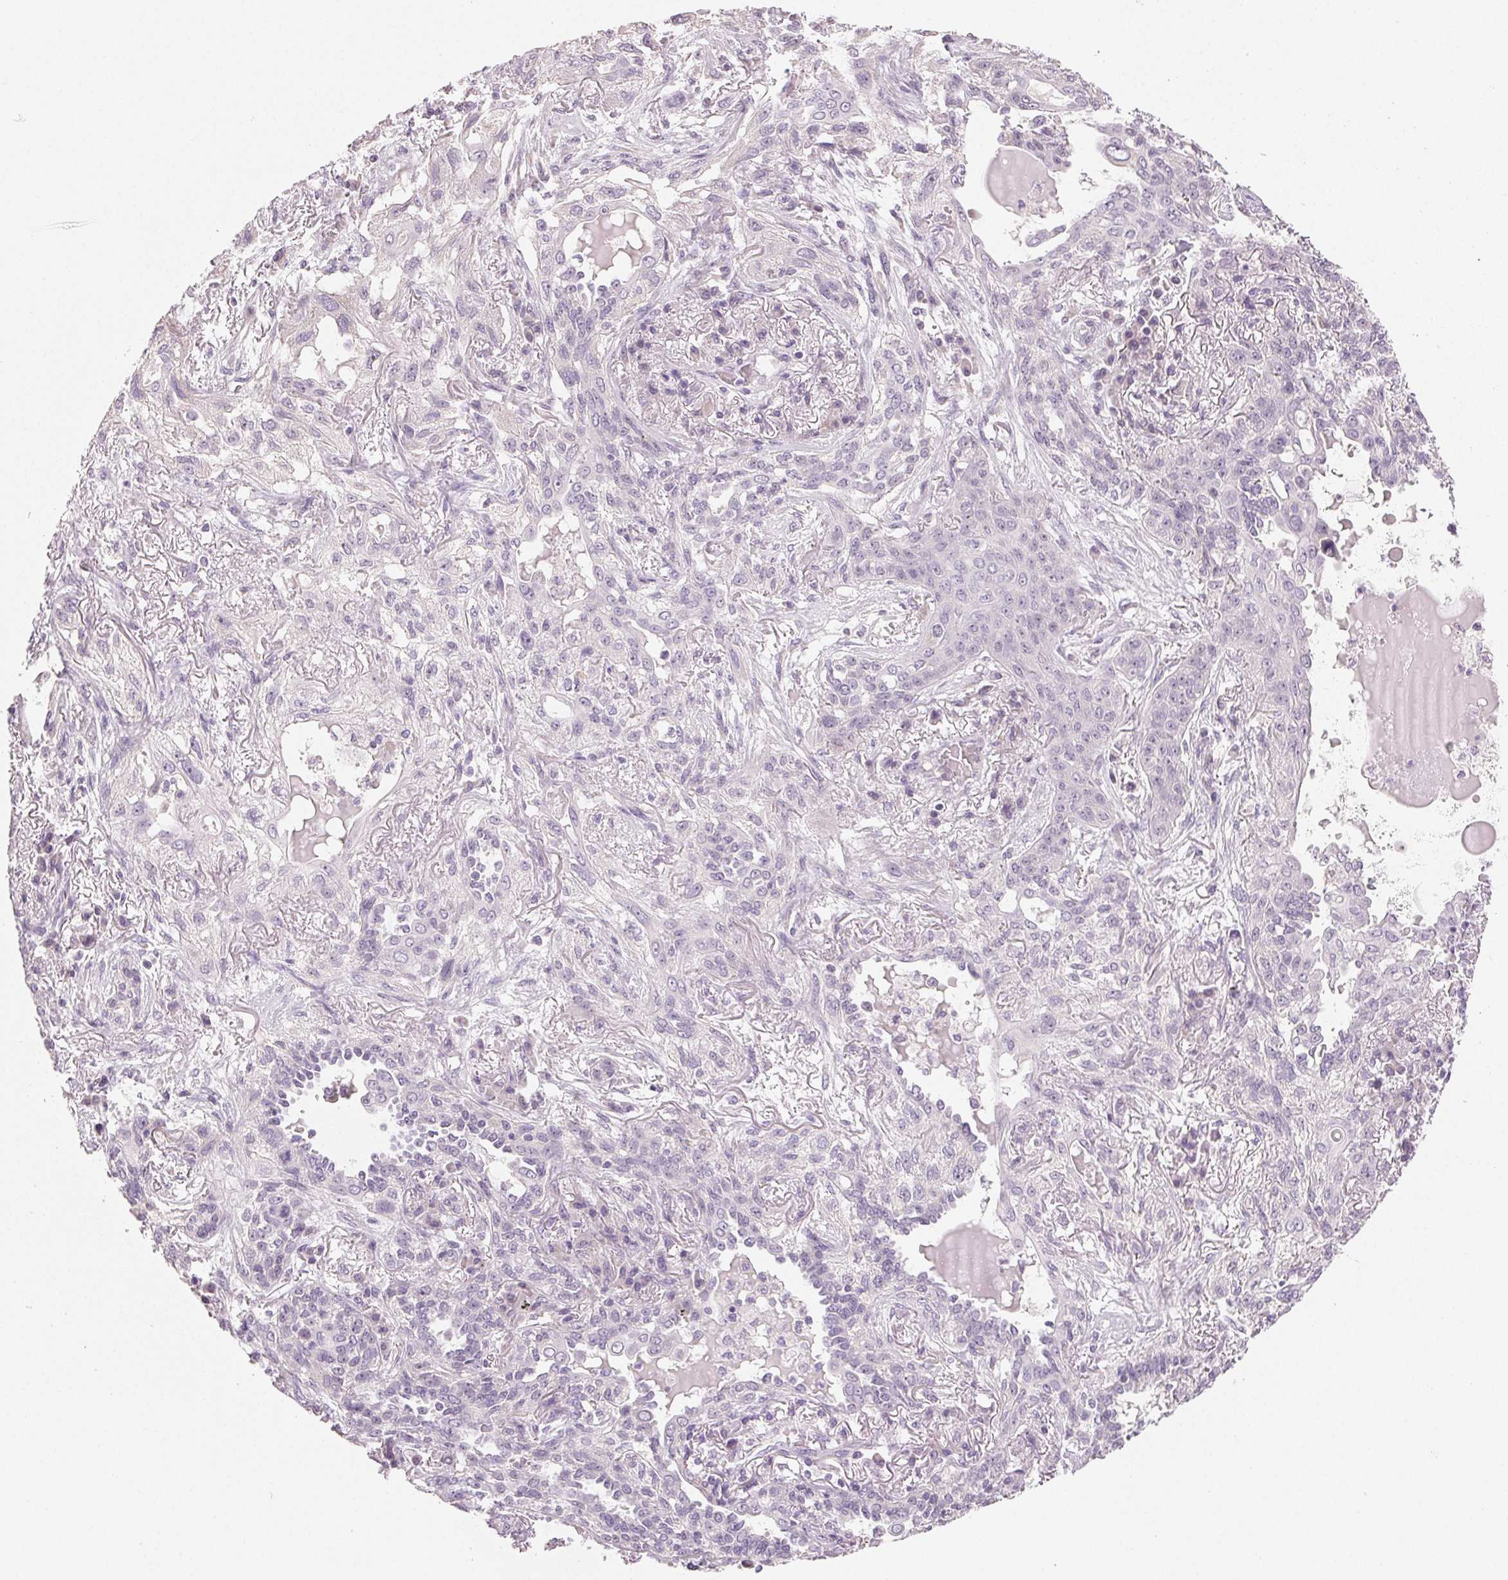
{"staining": {"intensity": "negative", "quantity": "none", "location": "none"}, "tissue": "lung cancer", "cell_type": "Tumor cells", "image_type": "cancer", "snomed": [{"axis": "morphology", "description": "Squamous cell carcinoma, NOS"}, {"axis": "topography", "description": "Lung"}], "caption": "The micrograph demonstrates no significant positivity in tumor cells of lung squamous cell carcinoma. (IHC, brightfield microscopy, high magnification).", "gene": "MYBL1", "patient": {"sex": "female", "age": 70}}